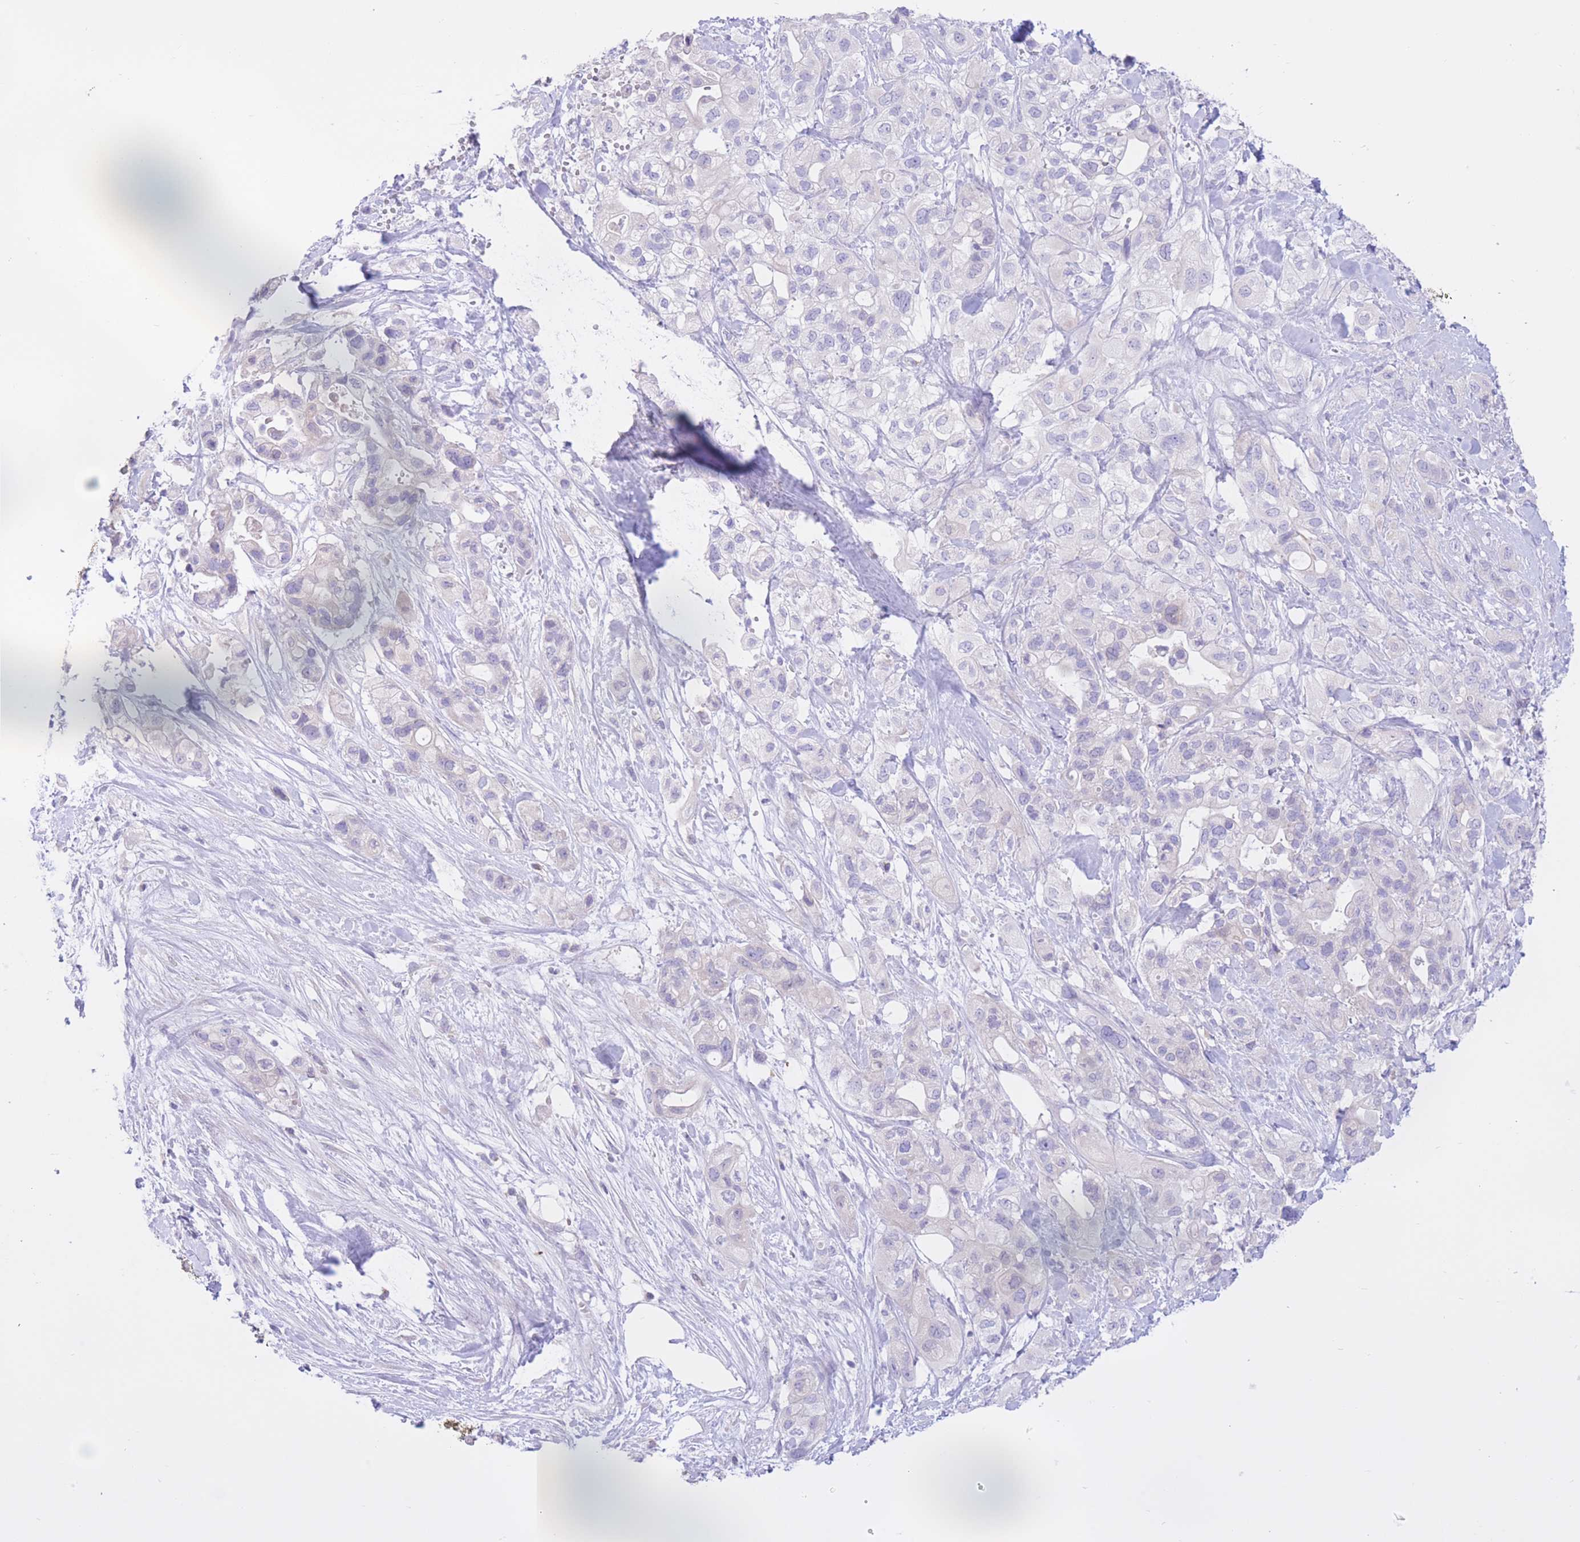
{"staining": {"intensity": "negative", "quantity": "none", "location": "none"}, "tissue": "pancreatic cancer", "cell_type": "Tumor cells", "image_type": "cancer", "snomed": [{"axis": "morphology", "description": "Adenocarcinoma, NOS"}, {"axis": "topography", "description": "Pancreas"}], "caption": "High power microscopy photomicrograph of an immunohistochemistry (IHC) image of pancreatic adenocarcinoma, revealing no significant positivity in tumor cells. The staining is performed using DAB (3,3'-diaminobenzidine) brown chromogen with nuclei counter-stained in using hematoxylin.", "gene": "RPL39L", "patient": {"sex": "male", "age": 44}}